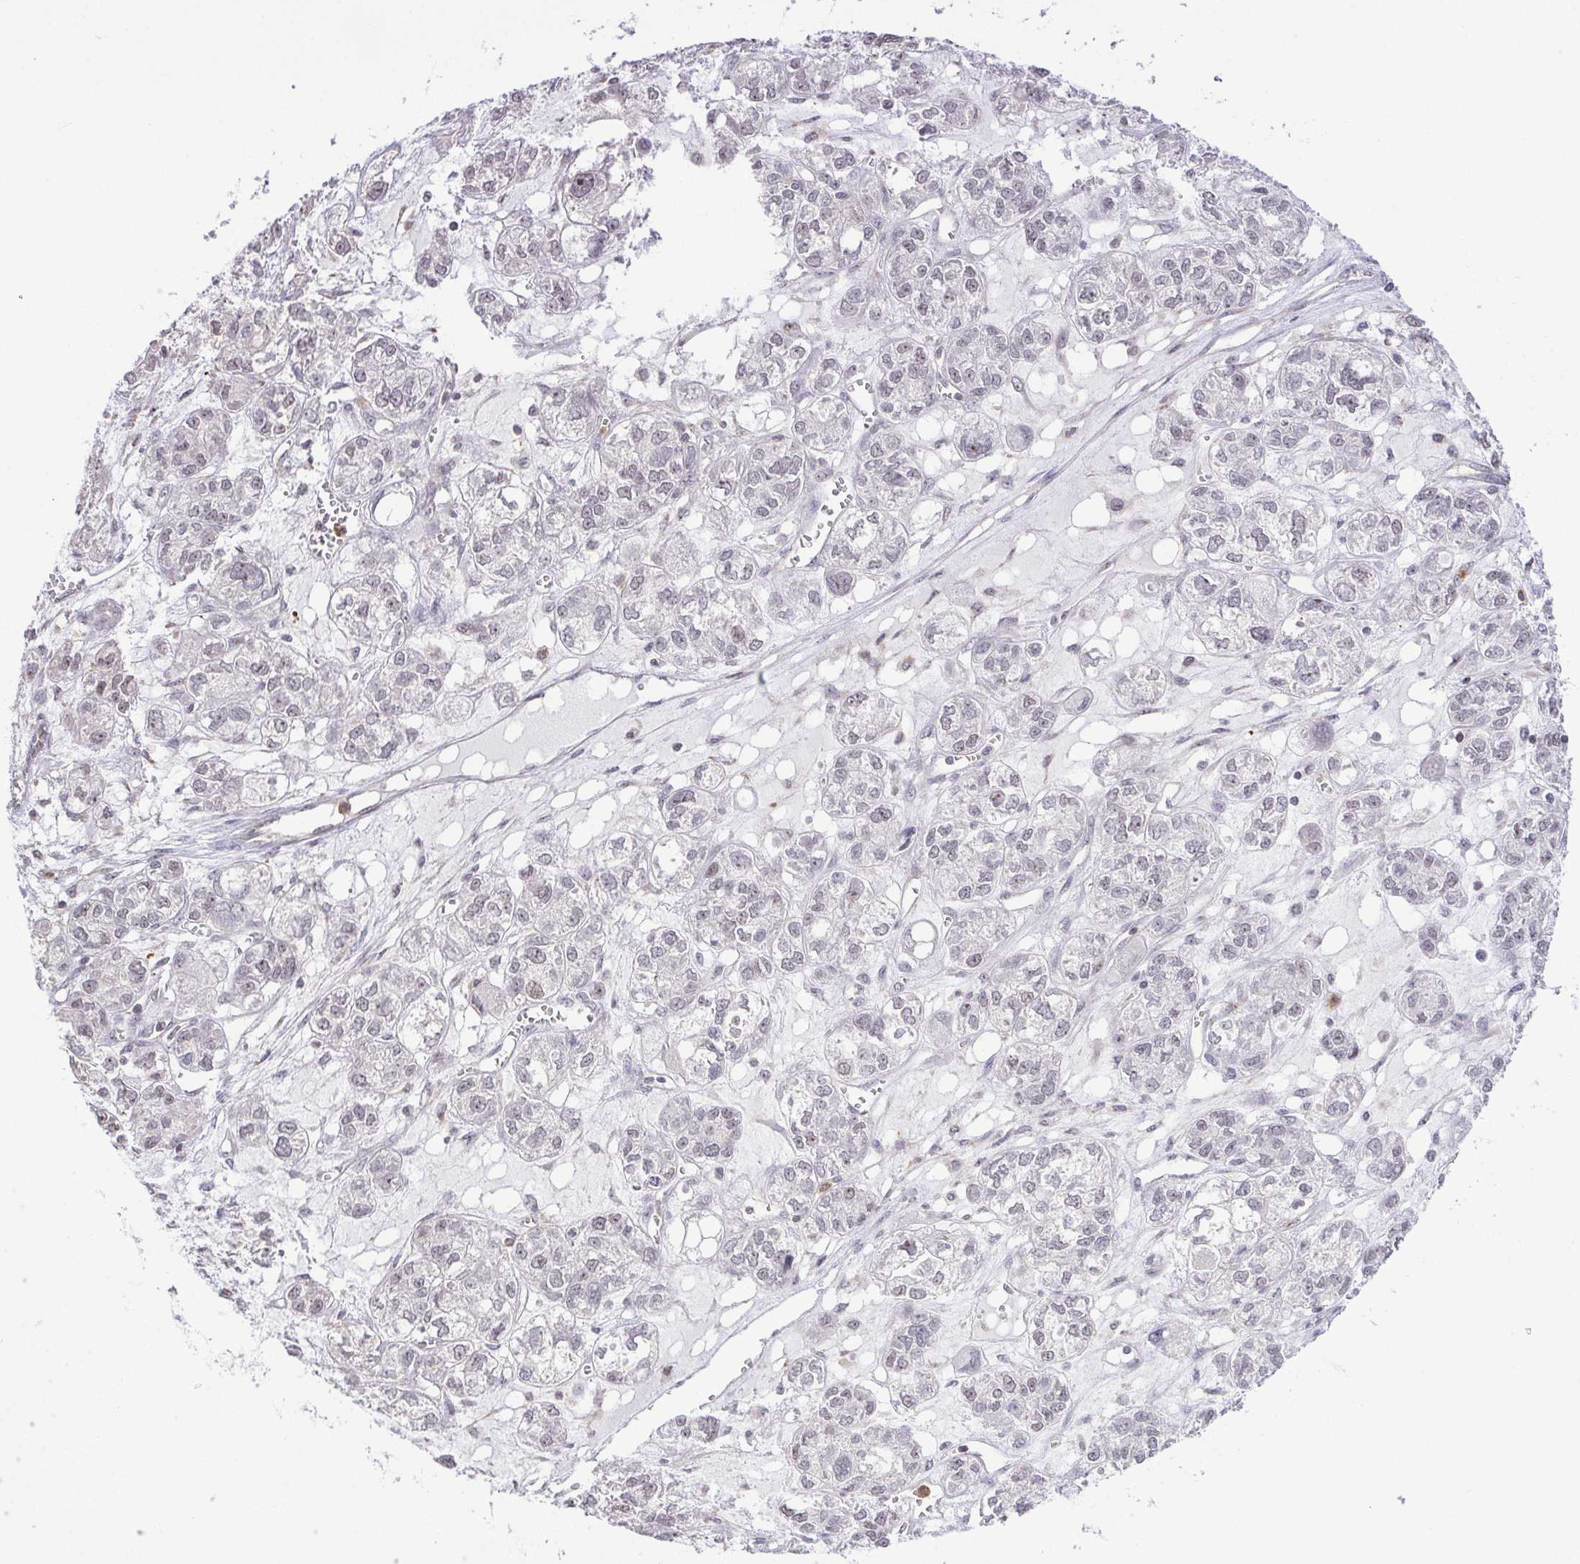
{"staining": {"intensity": "negative", "quantity": "none", "location": "none"}, "tissue": "ovarian cancer", "cell_type": "Tumor cells", "image_type": "cancer", "snomed": [{"axis": "morphology", "description": "Carcinoma, endometroid"}, {"axis": "topography", "description": "Ovary"}], "caption": "The photomicrograph displays no staining of tumor cells in ovarian endometroid carcinoma.", "gene": "RSL24D1", "patient": {"sex": "female", "age": 64}}